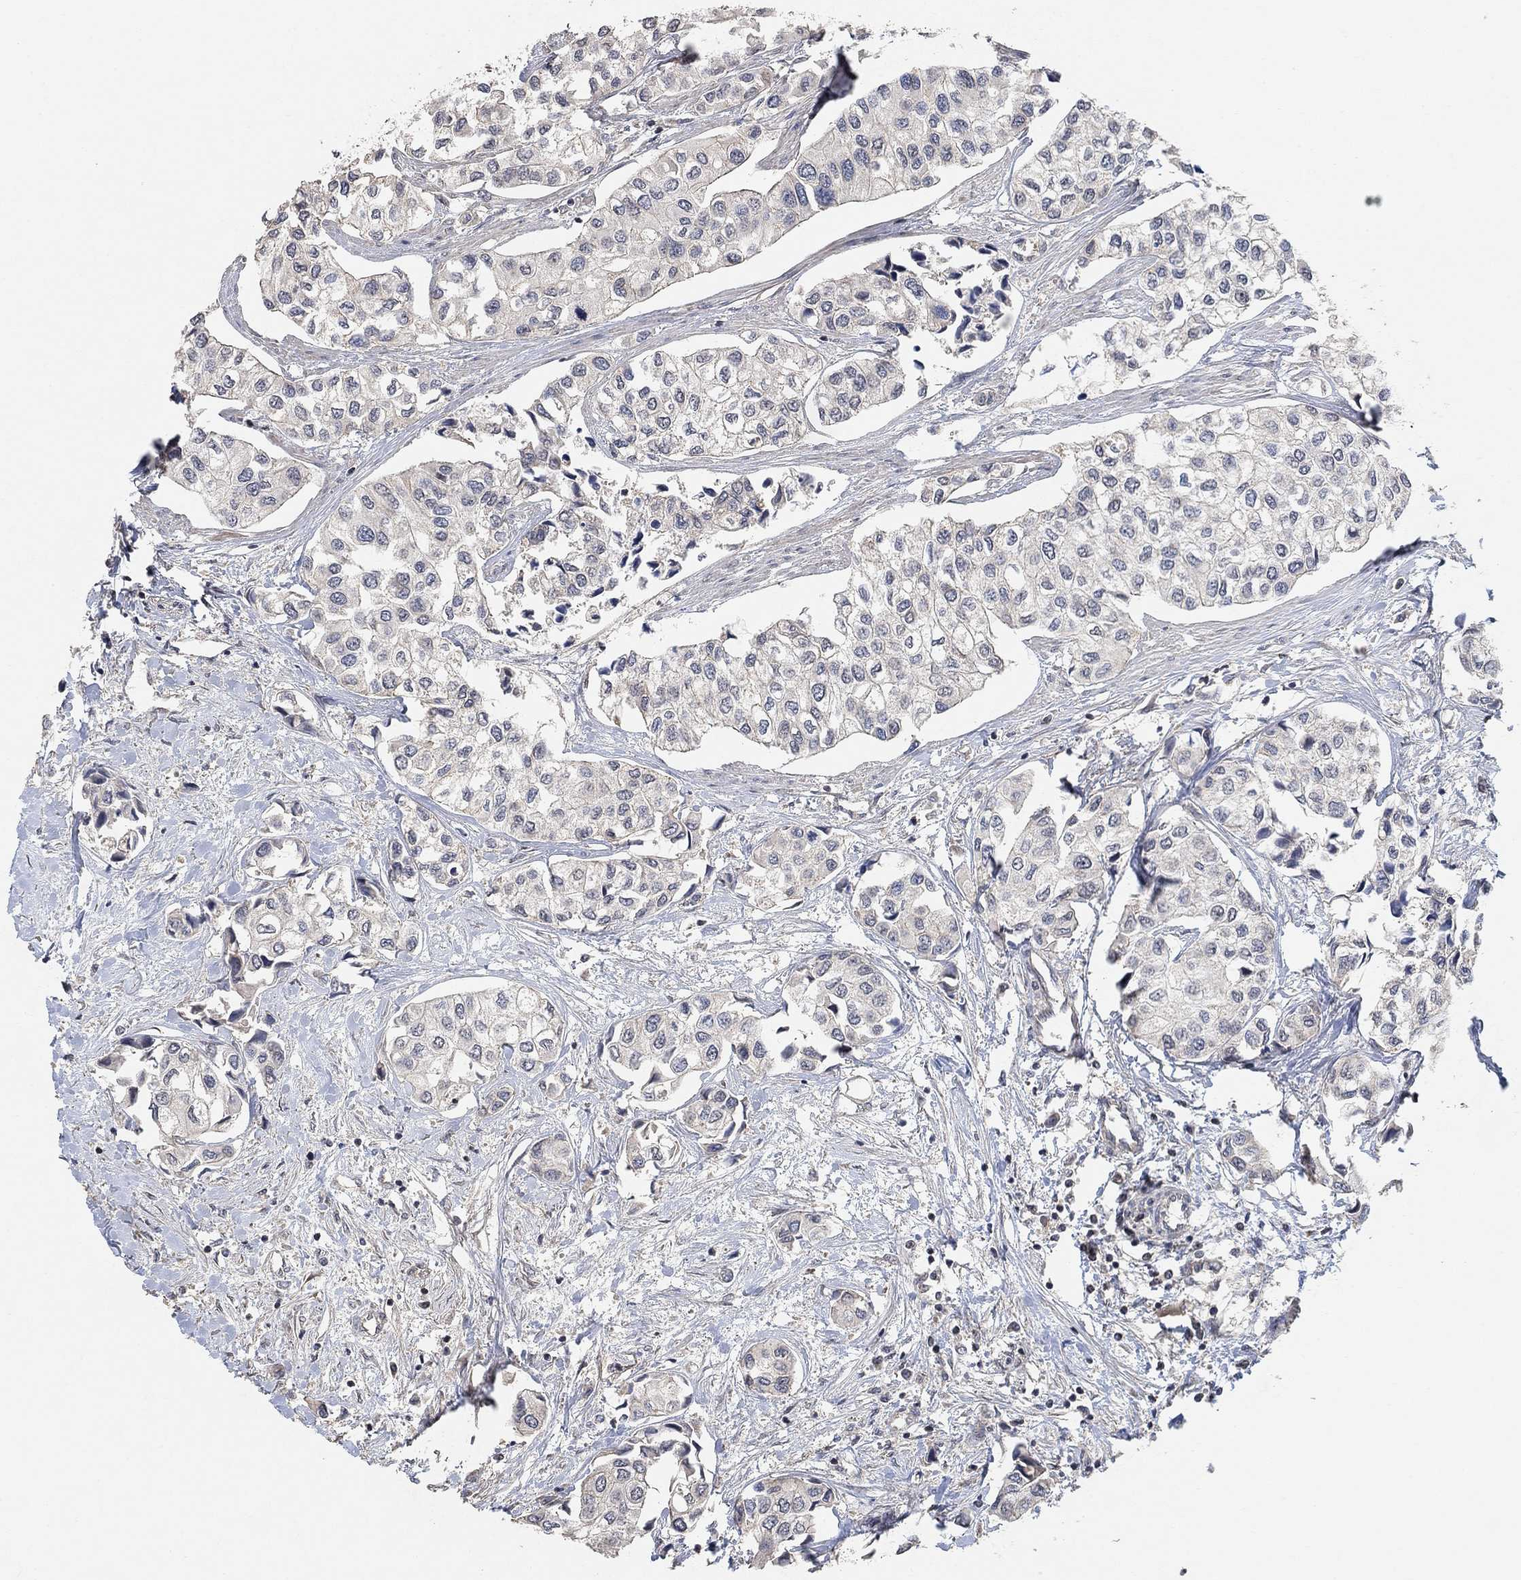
{"staining": {"intensity": "negative", "quantity": "none", "location": "none"}, "tissue": "urothelial cancer", "cell_type": "Tumor cells", "image_type": "cancer", "snomed": [{"axis": "morphology", "description": "Urothelial carcinoma, High grade"}, {"axis": "topography", "description": "Urinary bladder"}], "caption": "Urothelial cancer stained for a protein using immunohistochemistry (IHC) displays no expression tumor cells.", "gene": "UNC5B", "patient": {"sex": "male", "age": 73}}